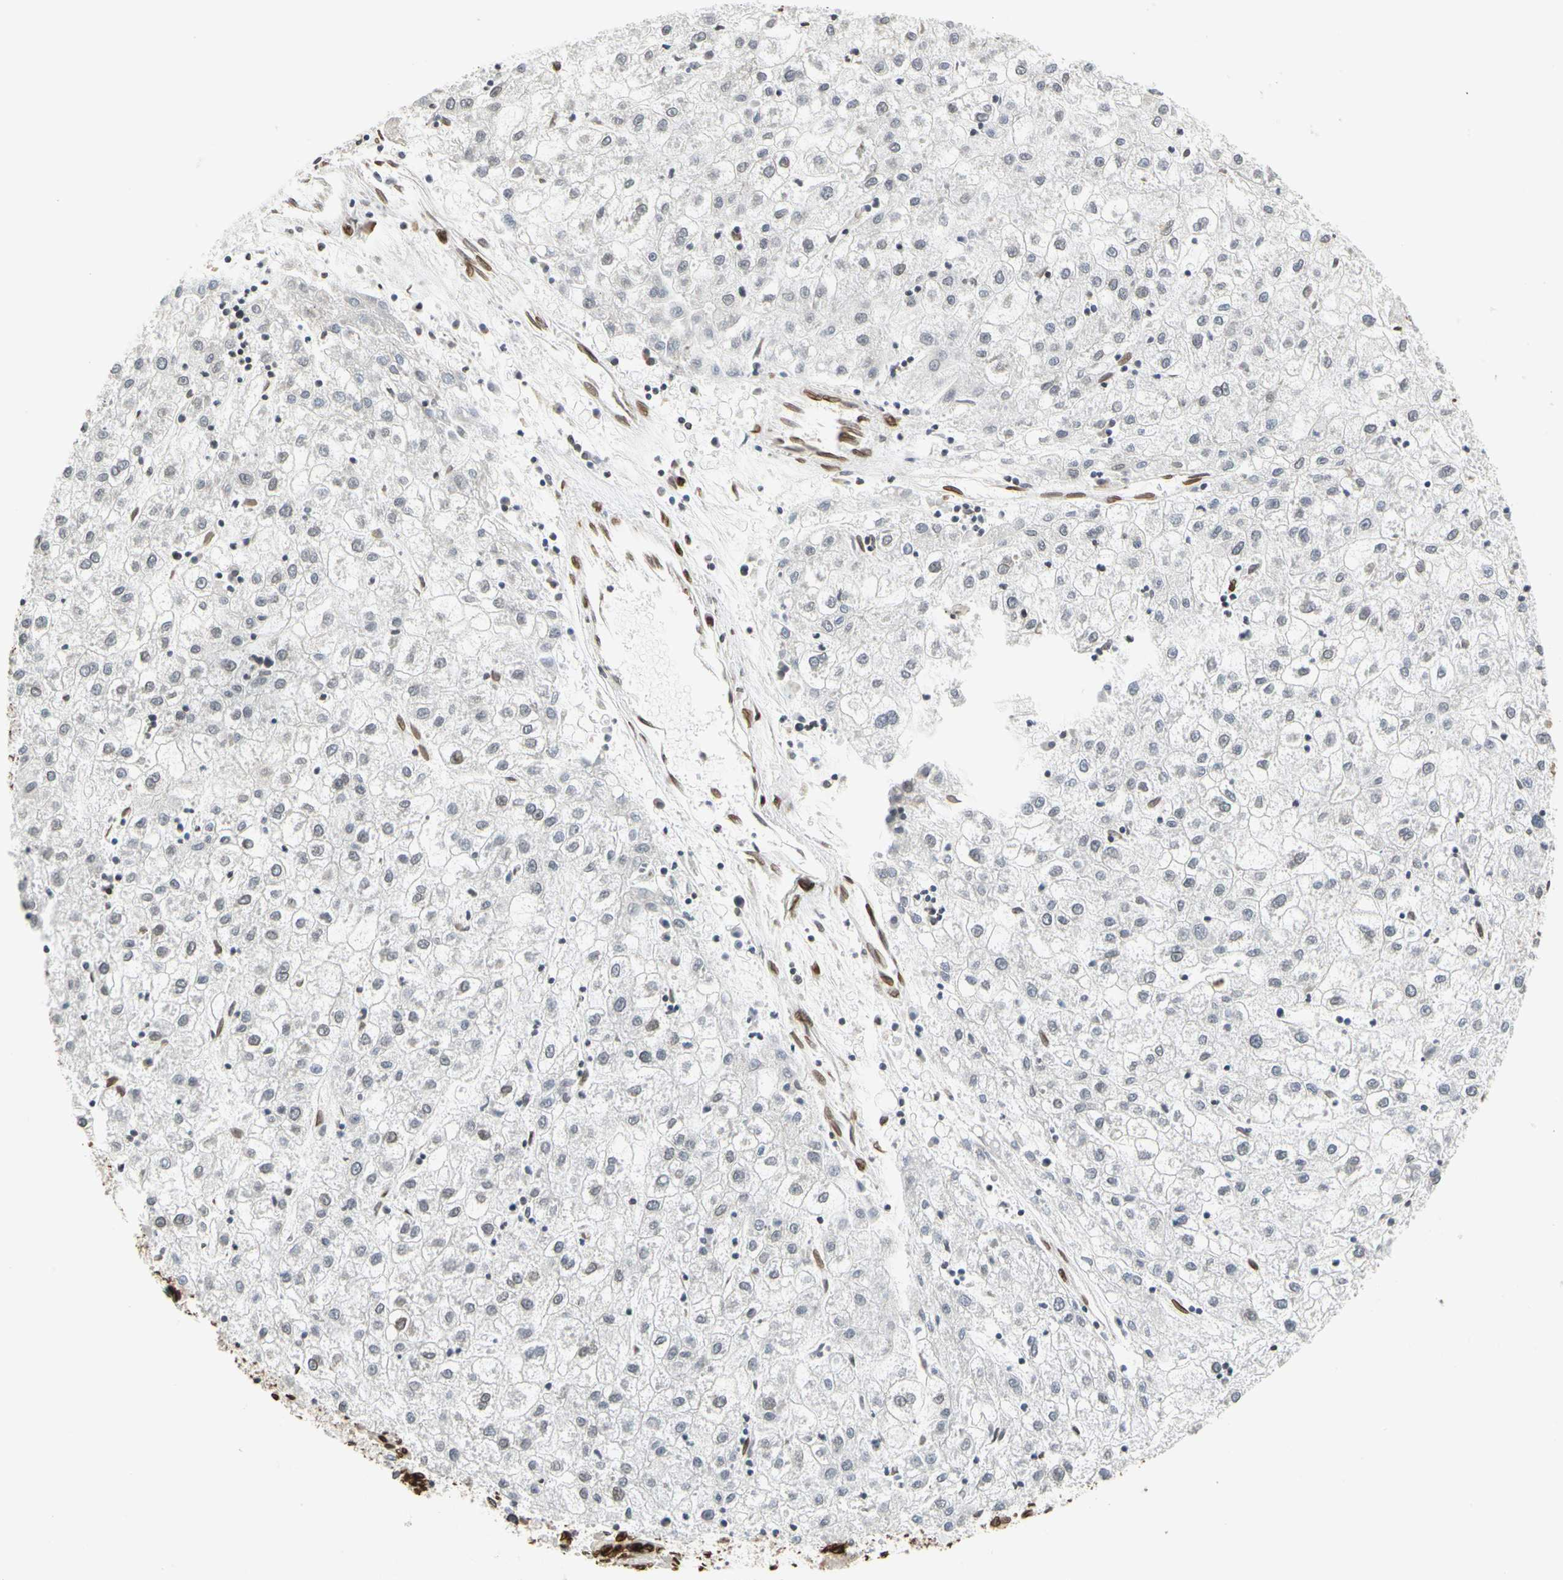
{"staining": {"intensity": "weak", "quantity": "<25%", "location": "nuclear"}, "tissue": "liver cancer", "cell_type": "Tumor cells", "image_type": "cancer", "snomed": [{"axis": "morphology", "description": "Carcinoma, Hepatocellular, NOS"}, {"axis": "topography", "description": "Liver"}], "caption": "IHC of human liver hepatocellular carcinoma displays no positivity in tumor cells.", "gene": "SUN1", "patient": {"sex": "male", "age": 72}}